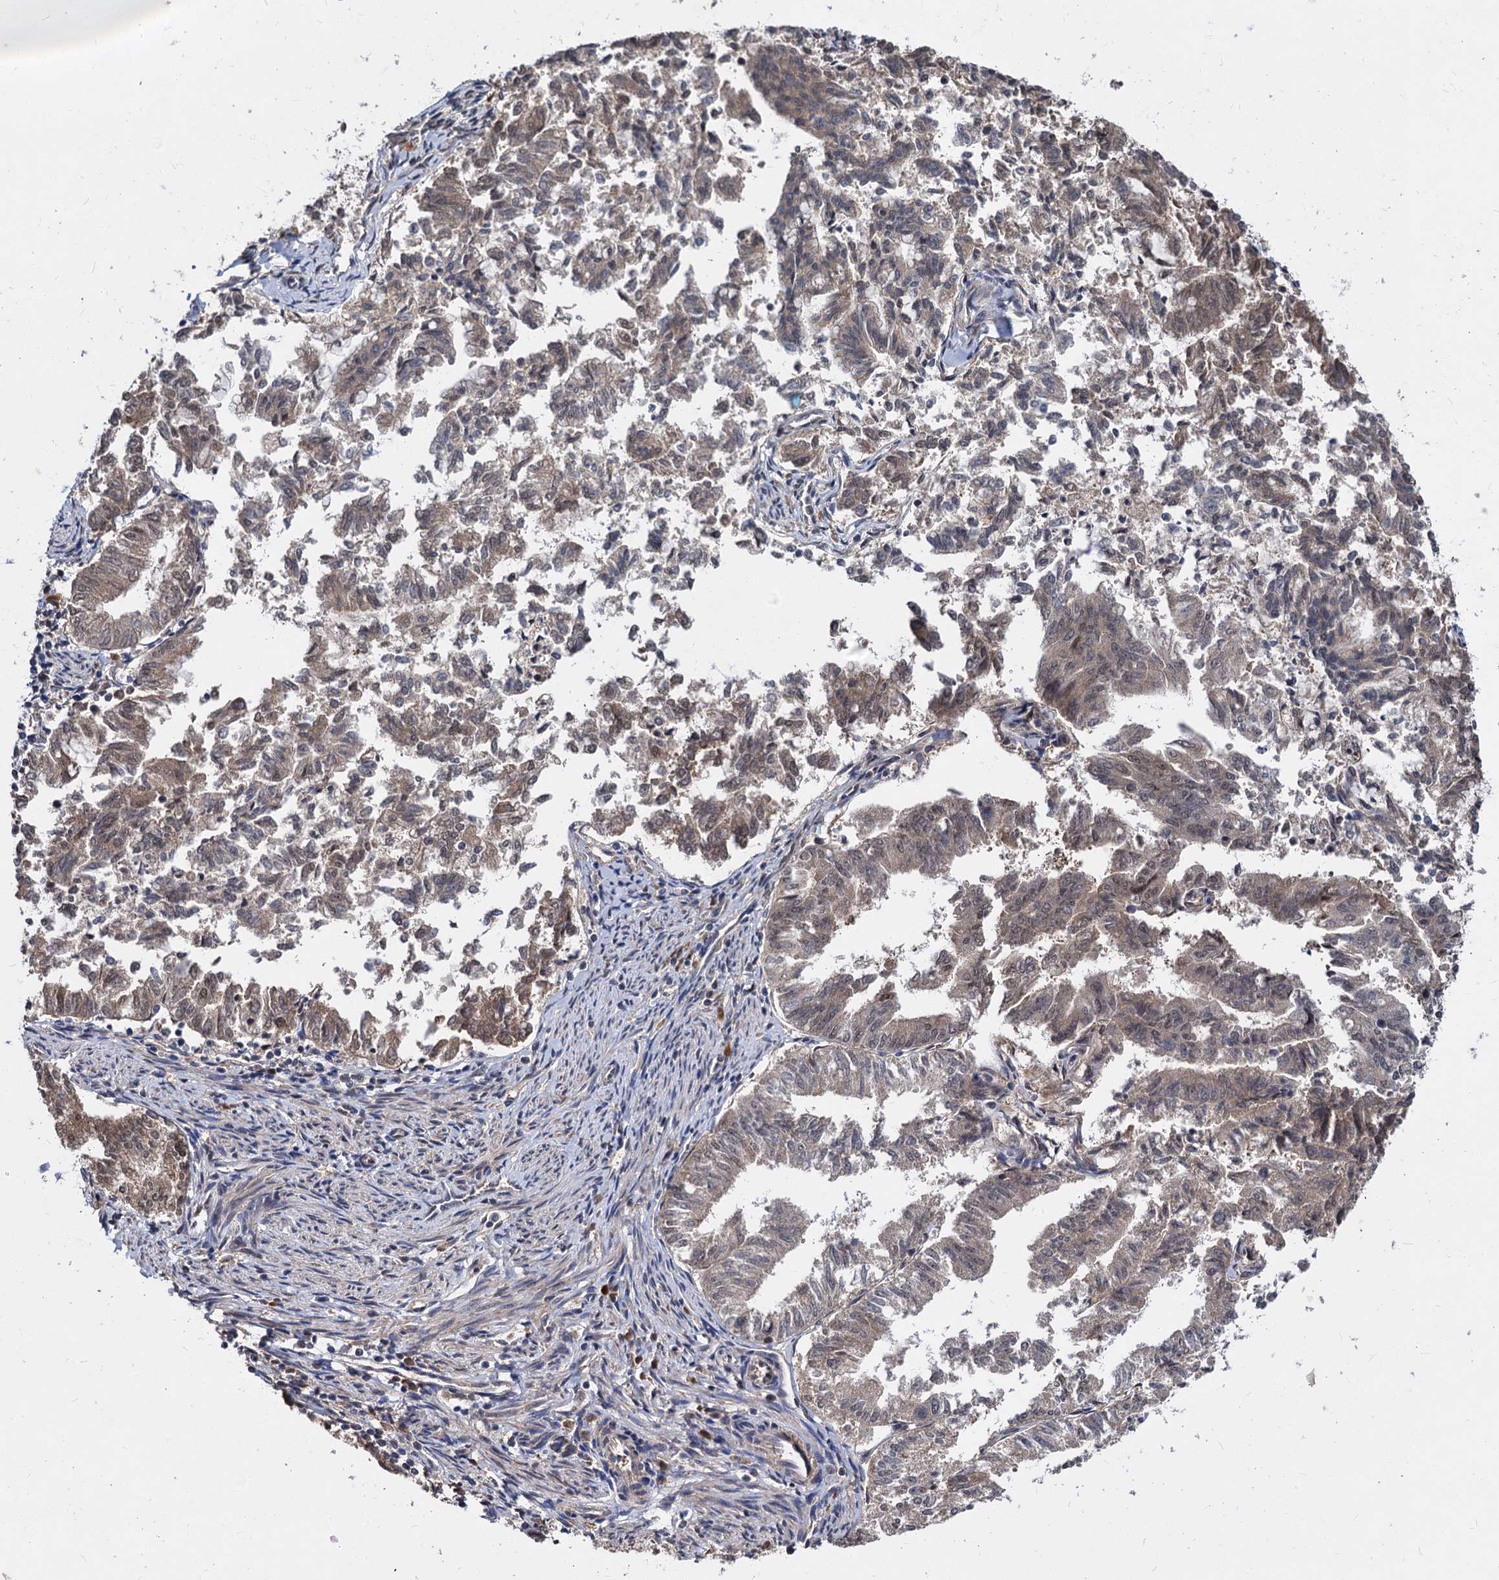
{"staining": {"intensity": "weak", "quantity": "25%-75%", "location": "cytoplasmic/membranous"}, "tissue": "endometrial cancer", "cell_type": "Tumor cells", "image_type": "cancer", "snomed": [{"axis": "morphology", "description": "Adenocarcinoma, NOS"}, {"axis": "topography", "description": "Endometrium"}], "caption": "Immunohistochemical staining of human endometrial adenocarcinoma exhibits weak cytoplasmic/membranous protein staining in about 25%-75% of tumor cells.", "gene": "PSMD4", "patient": {"sex": "female", "age": 79}}